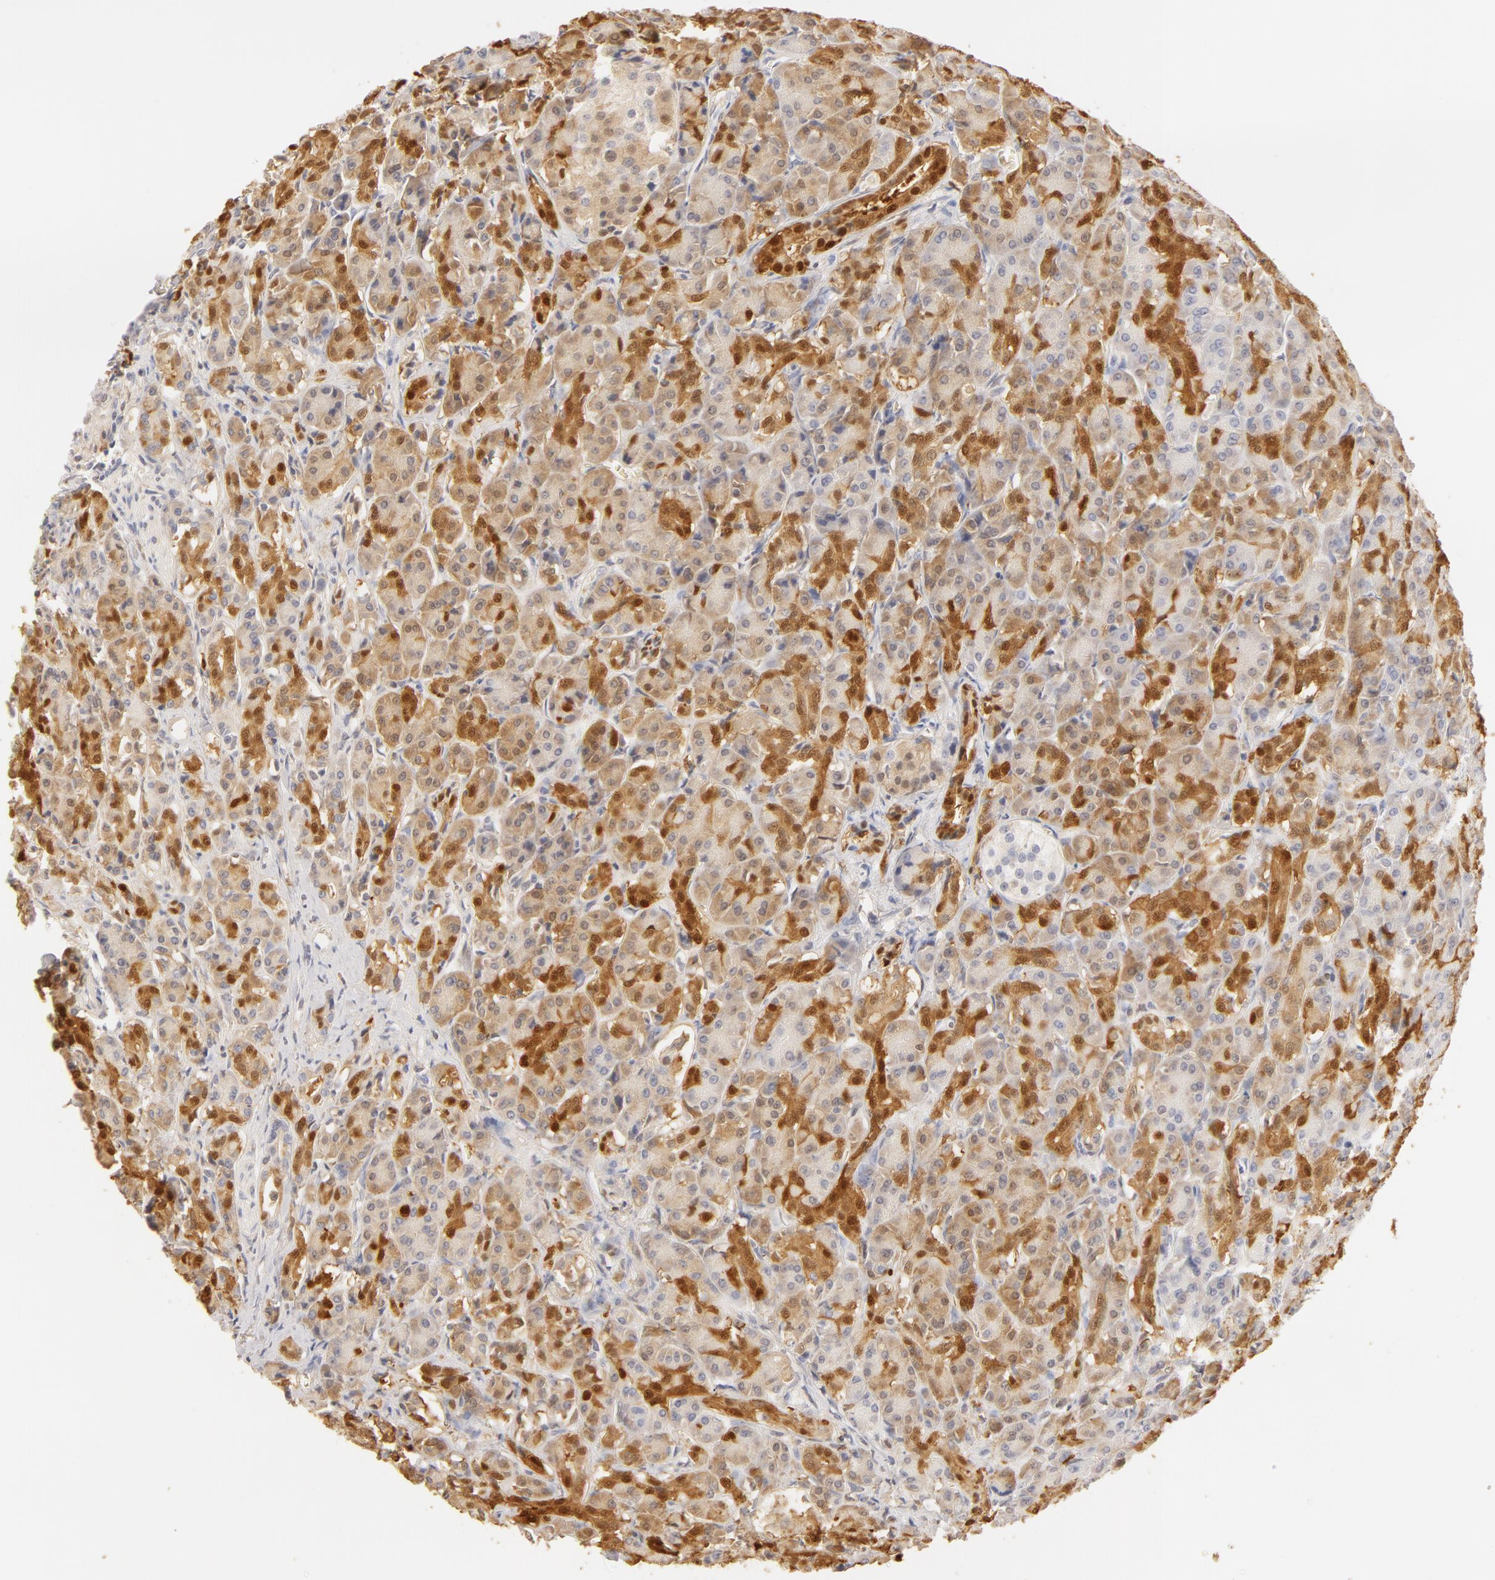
{"staining": {"intensity": "moderate", "quantity": "25%-75%", "location": "cytoplasmic/membranous,nuclear"}, "tissue": "pancreas", "cell_type": "Exocrine glandular cells", "image_type": "normal", "snomed": [{"axis": "morphology", "description": "Normal tissue, NOS"}, {"axis": "topography", "description": "Lymph node"}, {"axis": "topography", "description": "Pancreas"}], "caption": "This photomicrograph shows unremarkable pancreas stained with immunohistochemistry (IHC) to label a protein in brown. The cytoplasmic/membranous,nuclear of exocrine glandular cells show moderate positivity for the protein. Nuclei are counter-stained blue.", "gene": "CA2", "patient": {"sex": "male", "age": 59}}